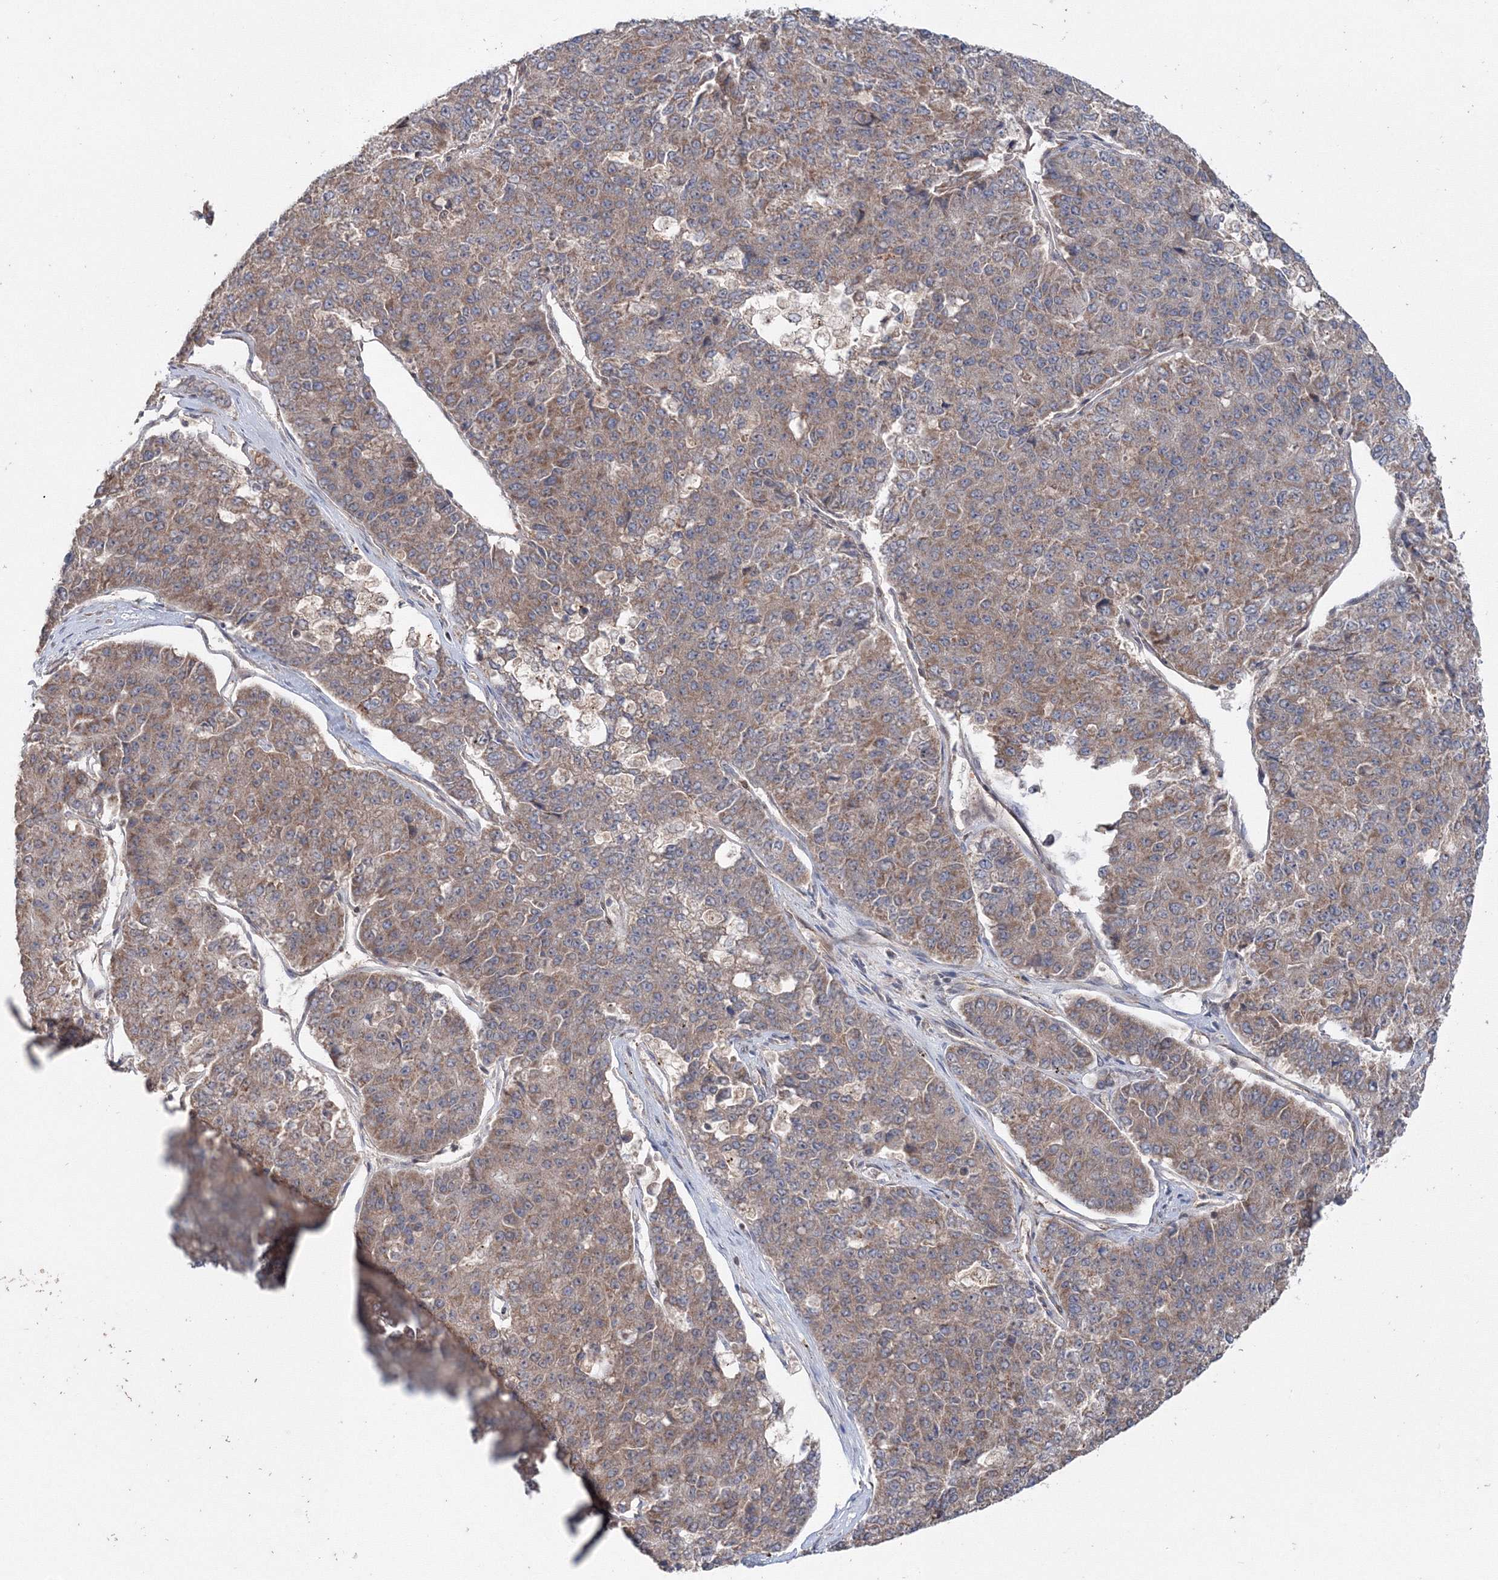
{"staining": {"intensity": "moderate", "quantity": ">75%", "location": "cytoplasmic/membranous"}, "tissue": "pancreatic cancer", "cell_type": "Tumor cells", "image_type": "cancer", "snomed": [{"axis": "morphology", "description": "Adenocarcinoma, NOS"}, {"axis": "topography", "description": "Pancreas"}], "caption": "Pancreatic cancer (adenocarcinoma) stained with IHC shows moderate cytoplasmic/membranous positivity in approximately >75% of tumor cells. The protein is stained brown, and the nuclei are stained in blue (DAB IHC with brightfield microscopy, high magnification).", "gene": "NOA1", "patient": {"sex": "male", "age": 50}}